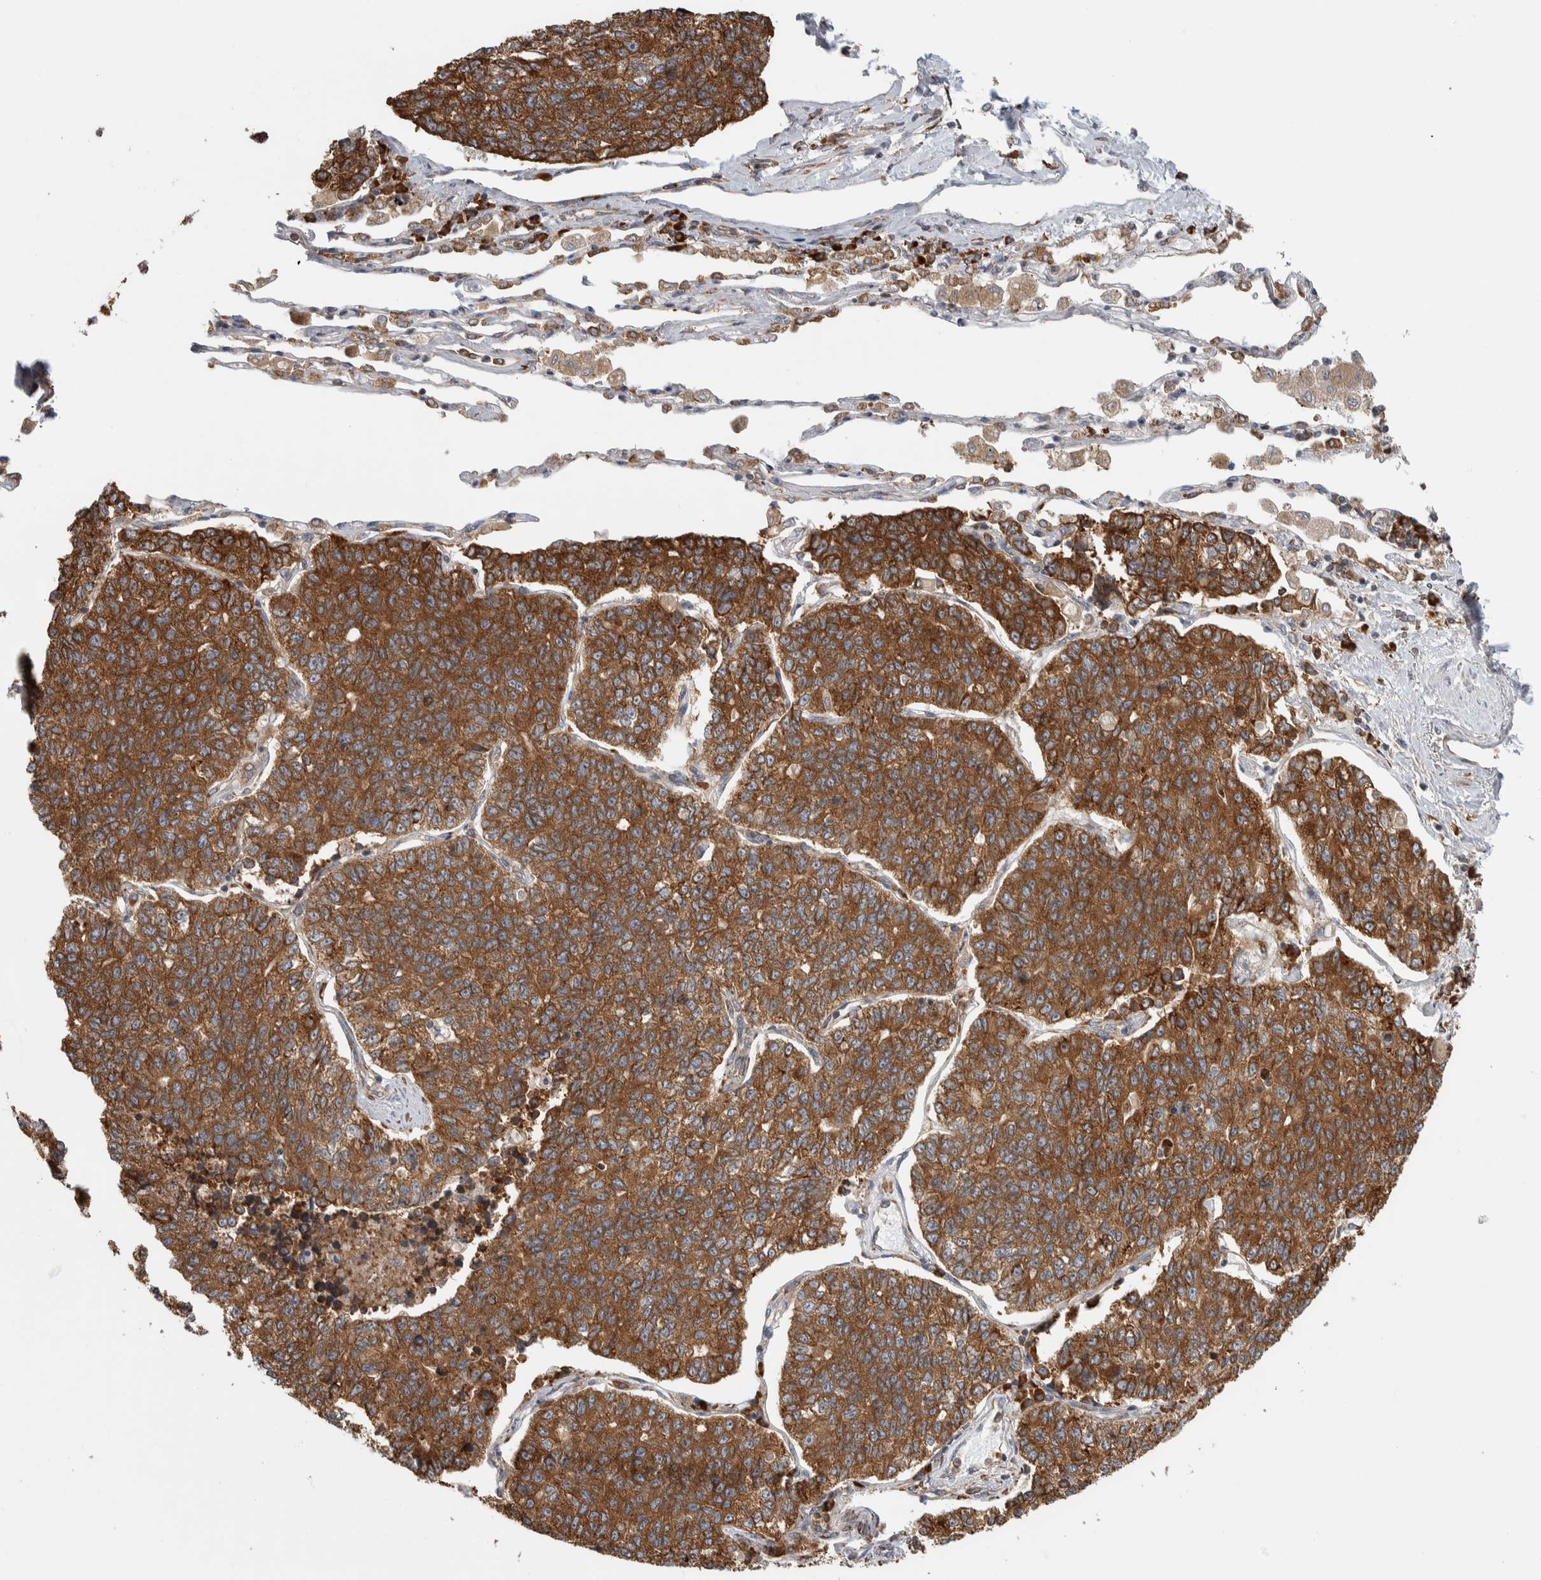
{"staining": {"intensity": "strong", "quantity": ">75%", "location": "cytoplasmic/membranous"}, "tissue": "lung cancer", "cell_type": "Tumor cells", "image_type": "cancer", "snomed": [{"axis": "morphology", "description": "Adenocarcinoma, NOS"}, {"axis": "topography", "description": "Lung"}], "caption": "The histopathology image reveals a brown stain indicating the presence of a protein in the cytoplasmic/membranous of tumor cells in lung cancer (adenocarcinoma).", "gene": "EIF3H", "patient": {"sex": "male", "age": 49}}